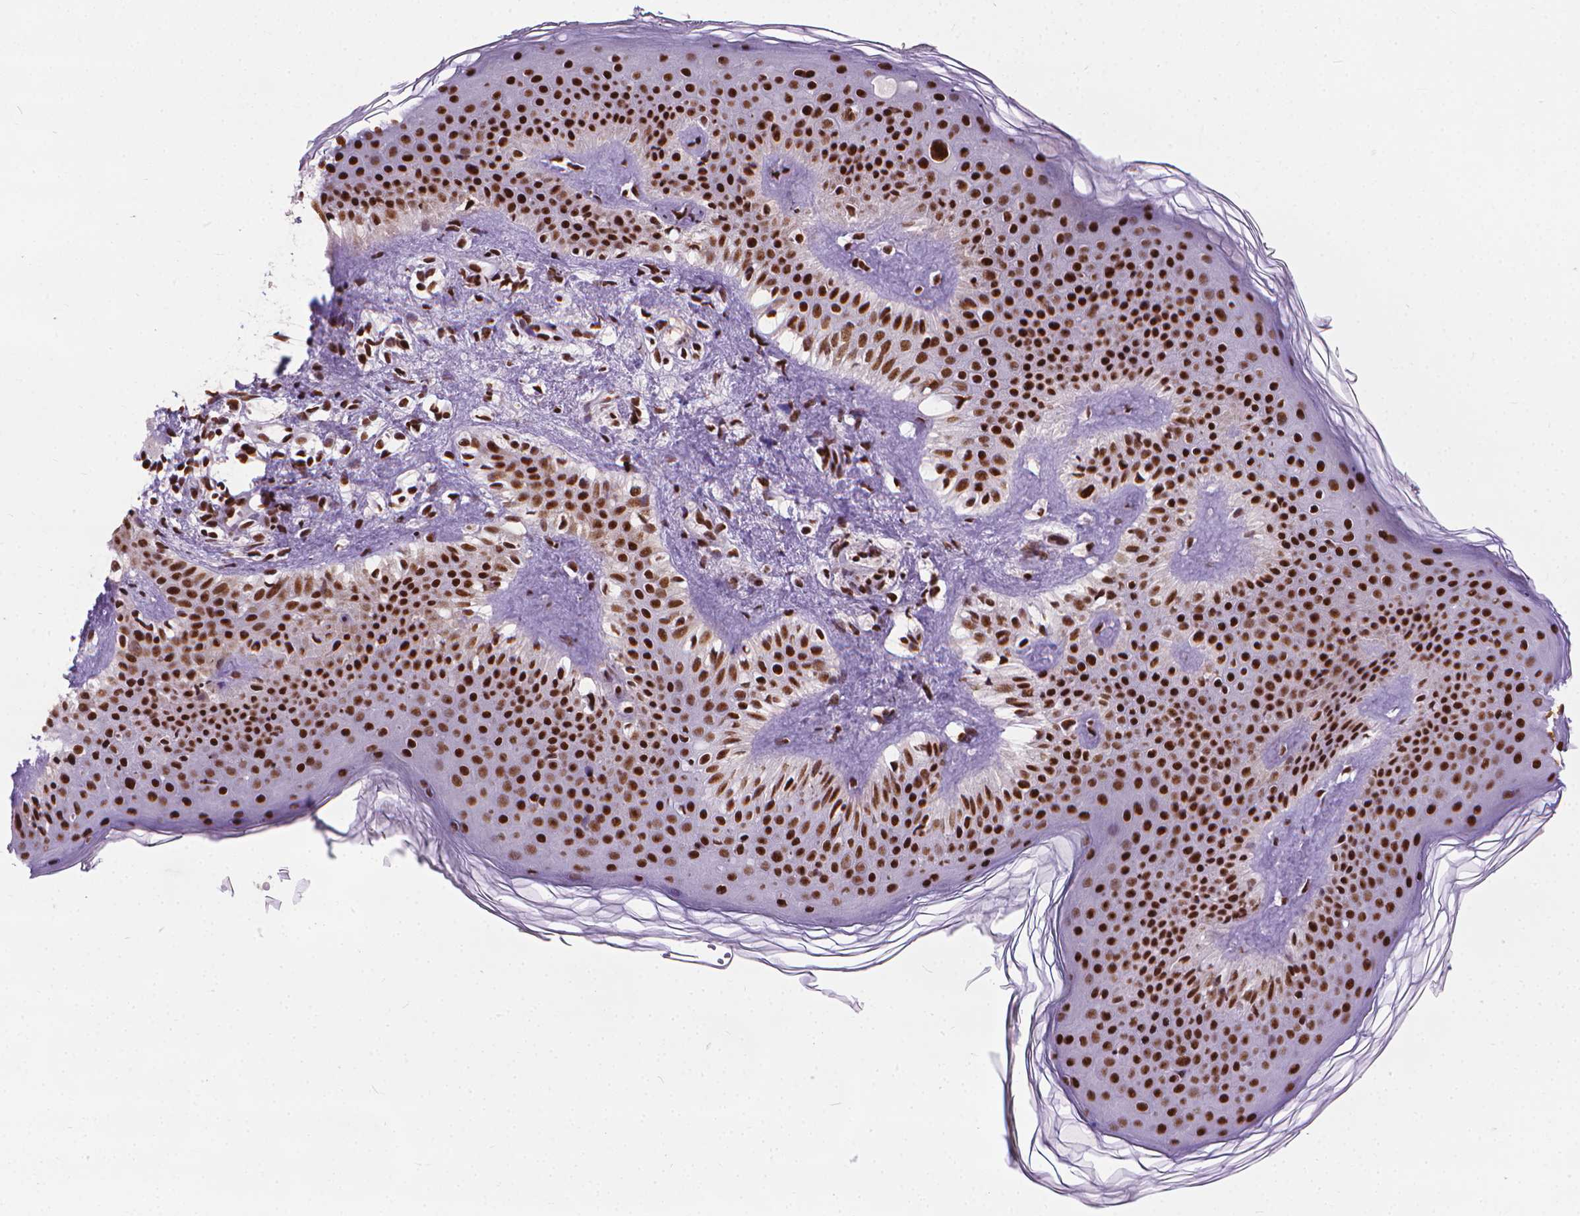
{"staining": {"intensity": "strong", "quantity": ">75%", "location": "nuclear"}, "tissue": "skin cancer", "cell_type": "Tumor cells", "image_type": "cancer", "snomed": [{"axis": "morphology", "description": "Normal tissue, NOS"}, {"axis": "morphology", "description": "Basal cell carcinoma"}, {"axis": "topography", "description": "Skin"}], "caption": "Skin basal cell carcinoma stained for a protein displays strong nuclear positivity in tumor cells. (DAB (3,3'-diaminobenzidine) IHC, brown staining for protein, blue staining for nuclei).", "gene": "AKAP8", "patient": {"sex": "male", "age": 46}}